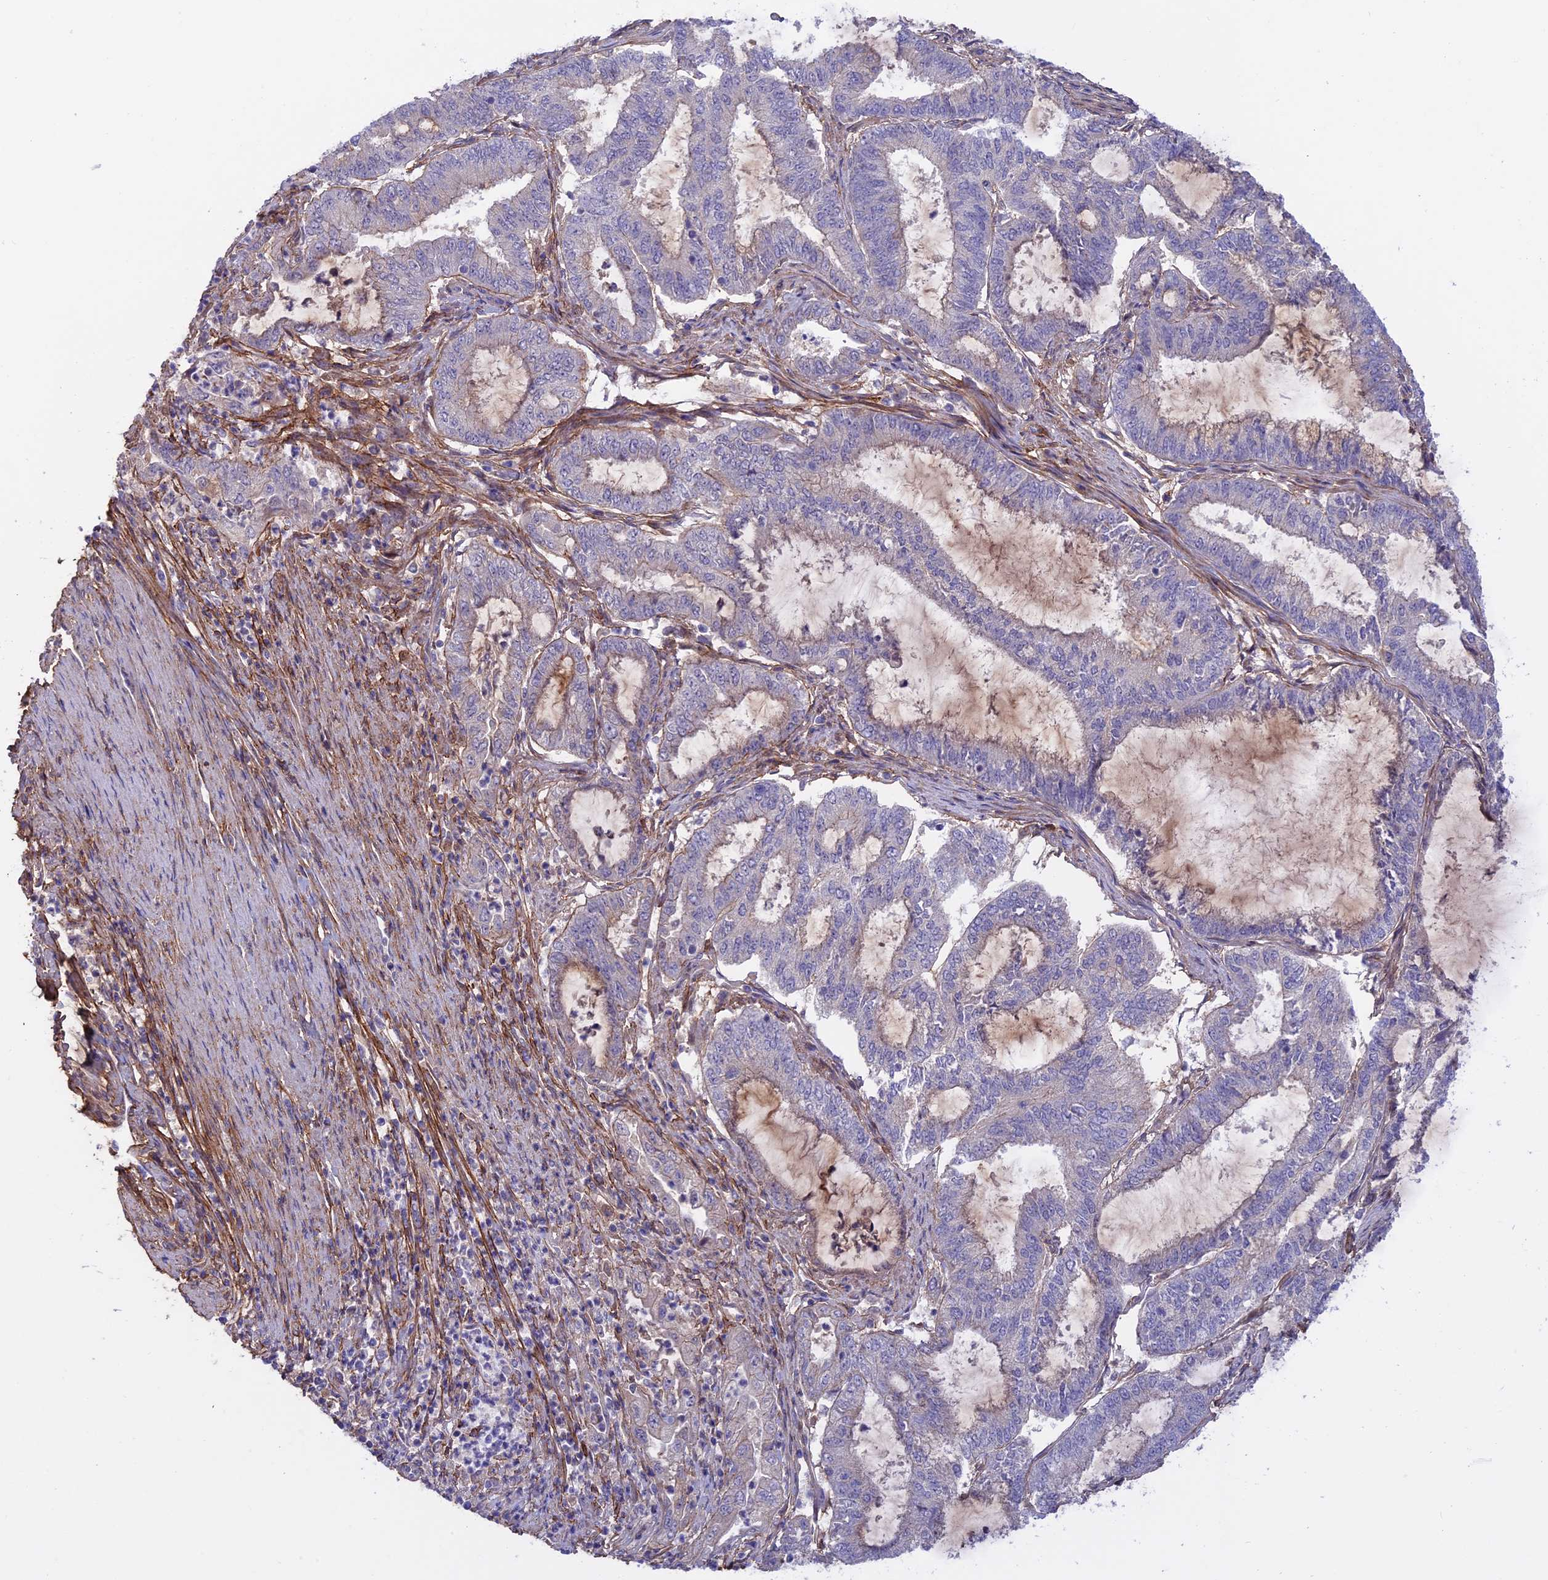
{"staining": {"intensity": "negative", "quantity": "none", "location": "none"}, "tissue": "endometrial cancer", "cell_type": "Tumor cells", "image_type": "cancer", "snomed": [{"axis": "morphology", "description": "Adenocarcinoma, NOS"}, {"axis": "topography", "description": "Endometrium"}], "caption": "The immunohistochemistry (IHC) photomicrograph has no significant expression in tumor cells of endometrial cancer (adenocarcinoma) tissue. Nuclei are stained in blue.", "gene": "COL4A3", "patient": {"sex": "female", "age": 51}}